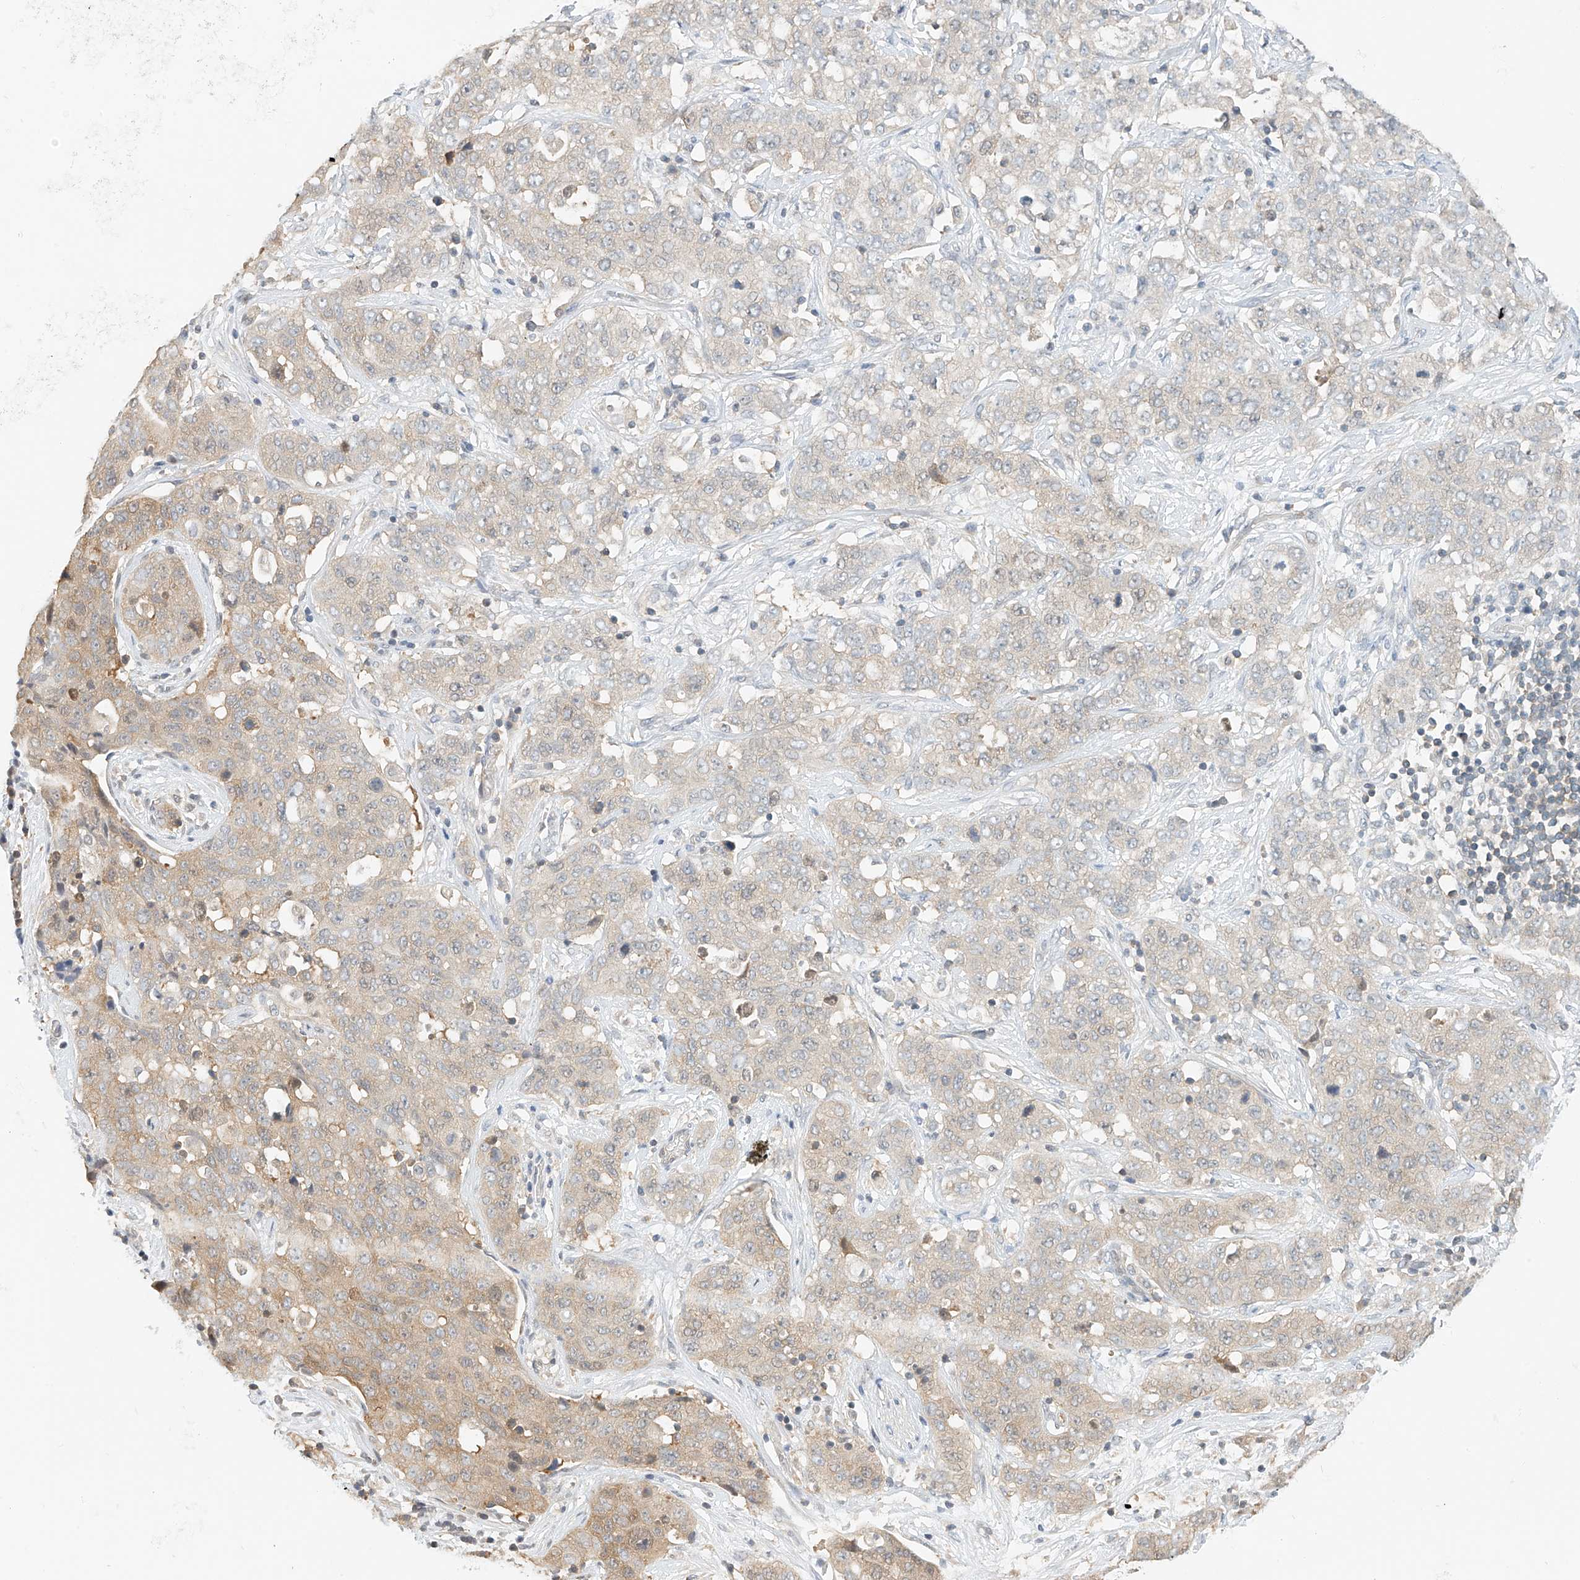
{"staining": {"intensity": "weak", "quantity": "25%-75%", "location": "cytoplasmic/membranous"}, "tissue": "stomach cancer", "cell_type": "Tumor cells", "image_type": "cancer", "snomed": [{"axis": "morphology", "description": "Normal tissue, NOS"}, {"axis": "morphology", "description": "Adenocarcinoma, NOS"}, {"axis": "topography", "description": "Lymph node"}, {"axis": "topography", "description": "Stomach"}], "caption": "Adenocarcinoma (stomach) was stained to show a protein in brown. There is low levels of weak cytoplasmic/membranous positivity in approximately 25%-75% of tumor cells.", "gene": "PPA2", "patient": {"sex": "male", "age": 48}}